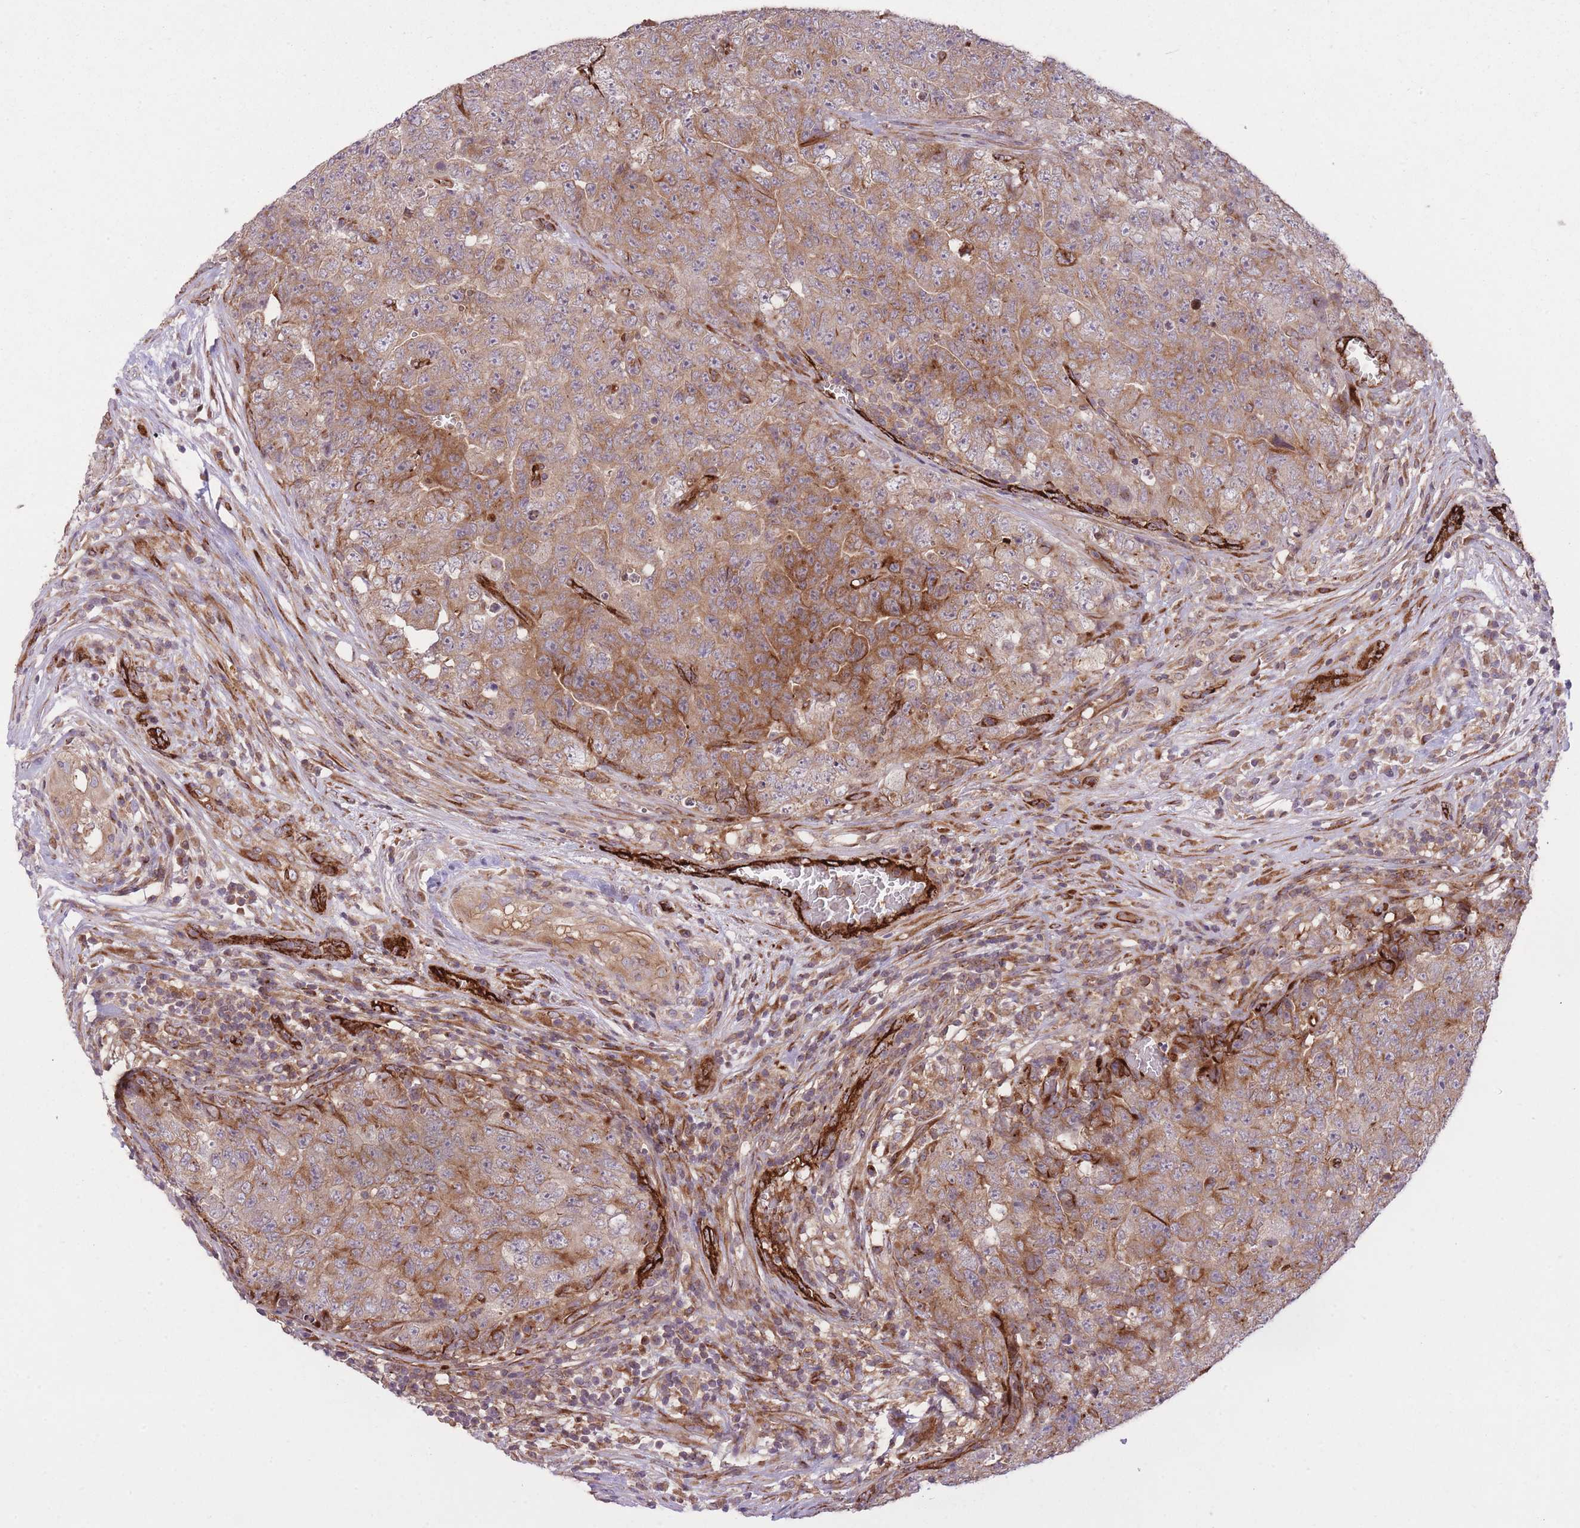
{"staining": {"intensity": "moderate", "quantity": ">75%", "location": "cytoplasmic/membranous"}, "tissue": "testis cancer", "cell_type": "Tumor cells", "image_type": "cancer", "snomed": [{"axis": "morphology", "description": "Seminoma, NOS"}, {"axis": "morphology", "description": "Teratoma, malignant, NOS"}, {"axis": "topography", "description": "Testis"}], "caption": "Brown immunohistochemical staining in testis cancer (seminoma) displays moderate cytoplasmic/membranous positivity in approximately >75% of tumor cells.", "gene": "CISH", "patient": {"sex": "male", "age": 34}}